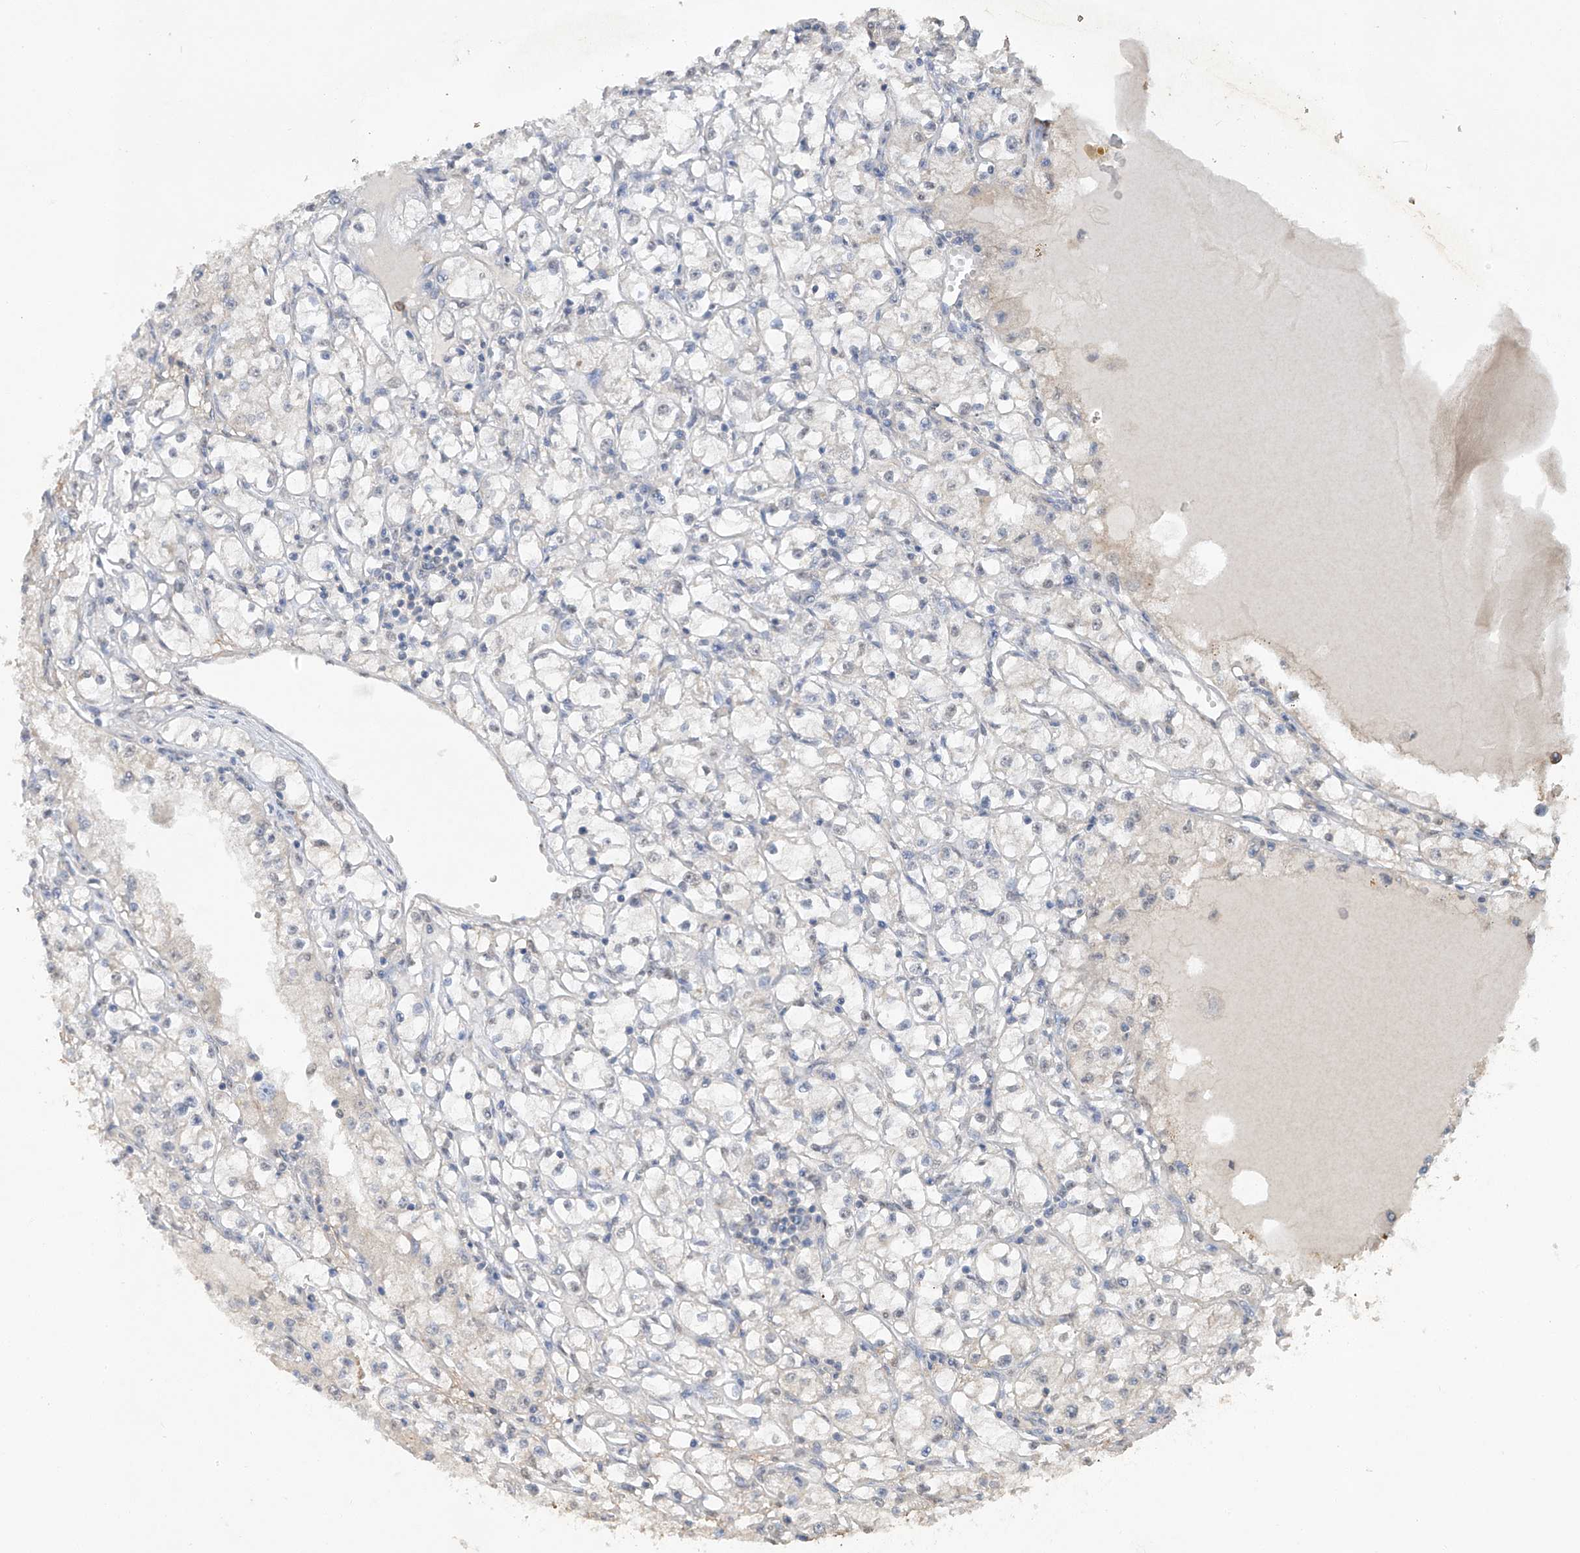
{"staining": {"intensity": "negative", "quantity": "none", "location": "none"}, "tissue": "renal cancer", "cell_type": "Tumor cells", "image_type": "cancer", "snomed": [{"axis": "morphology", "description": "Adenocarcinoma, NOS"}, {"axis": "topography", "description": "Kidney"}], "caption": "Tumor cells show no significant protein expression in adenocarcinoma (renal).", "gene": "HAS3", "patient": {"sex": "male", "age": 56}}